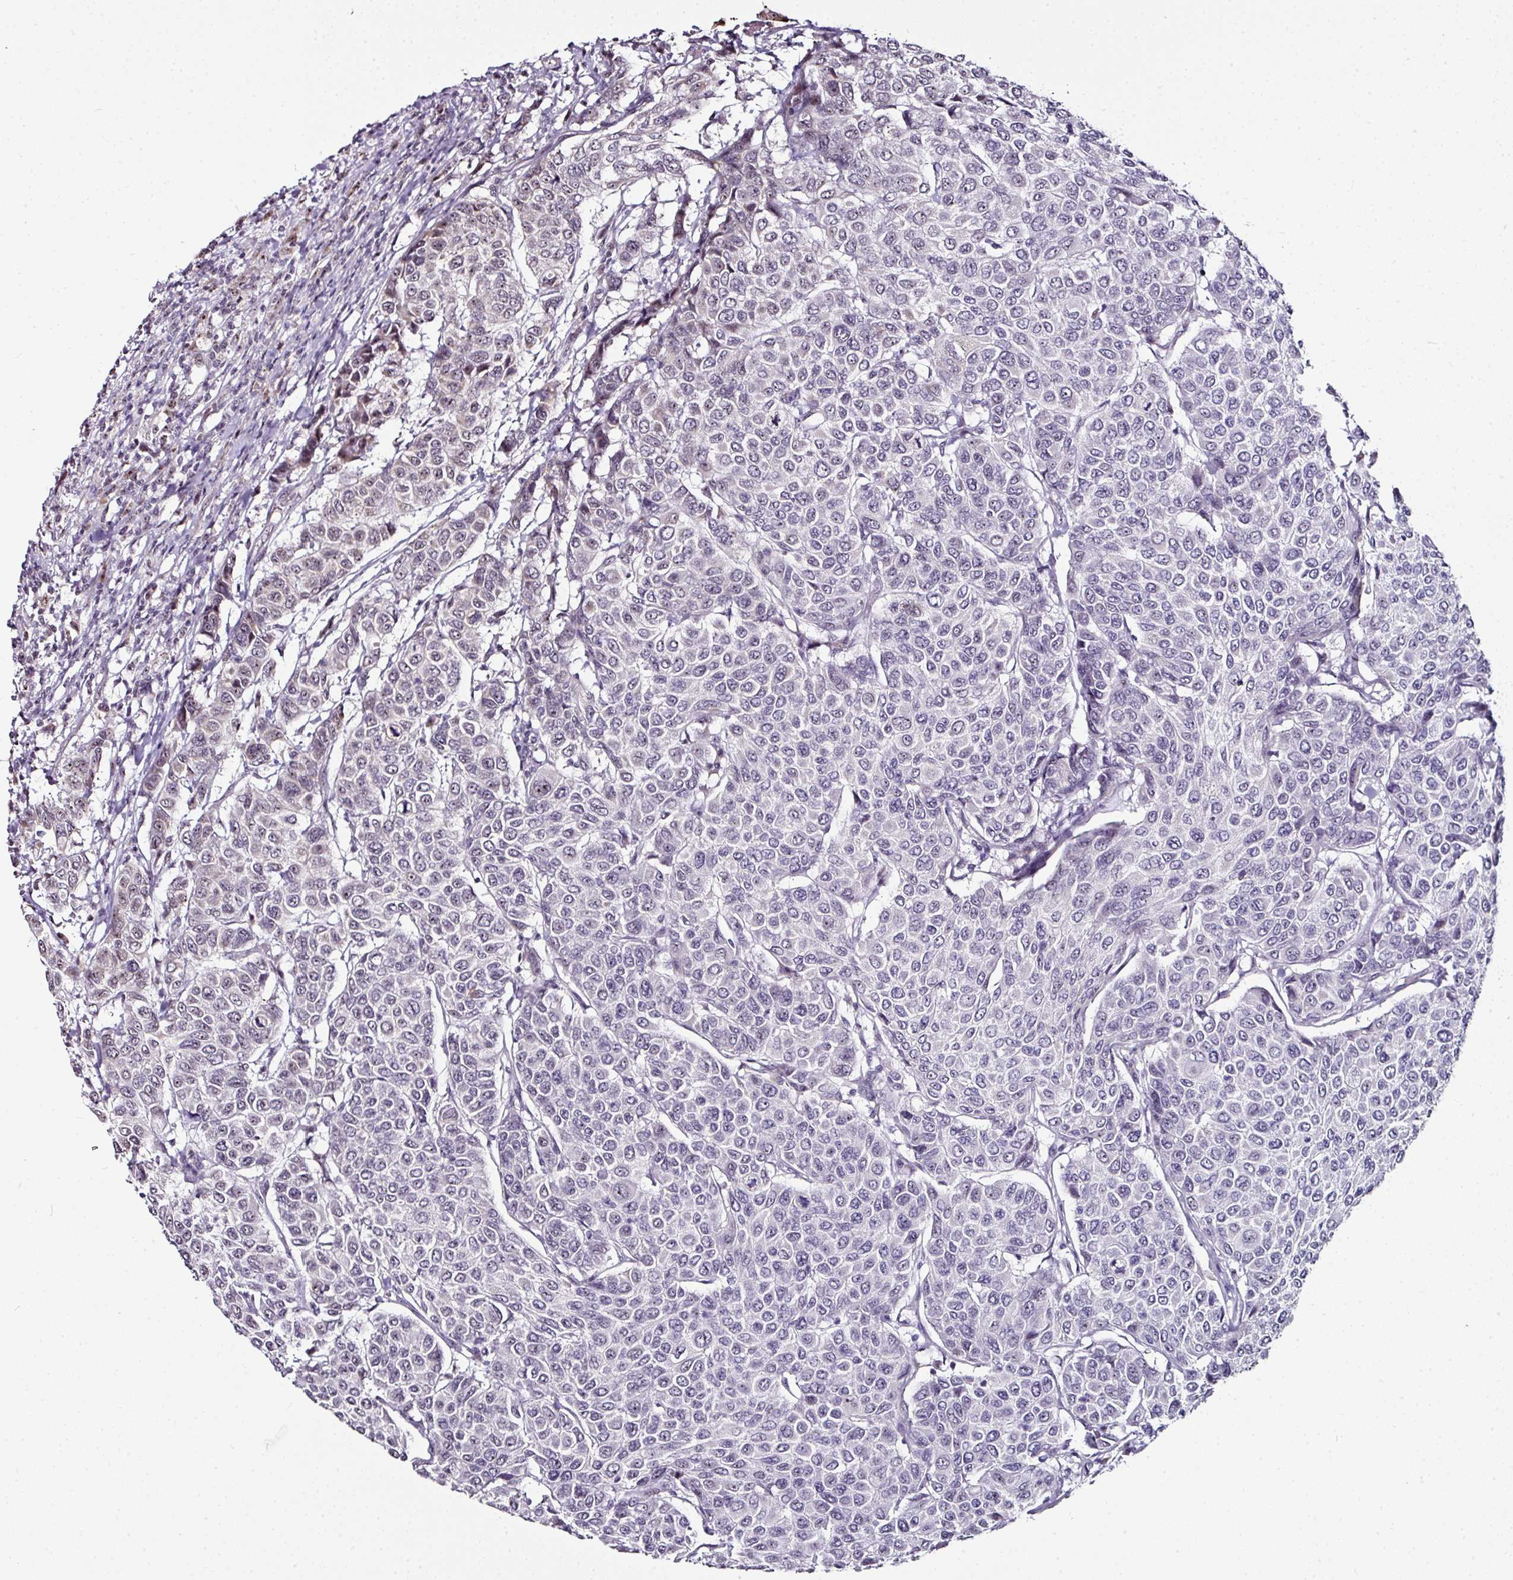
{"staining": {"intensity": "weak", "quantity": "<25%", "location": "nuclear"}, "tissue": "breast cancer", "cell_type": "Tumor cells", "image_type": "cancer", "snomed": [{"axis": "morphology", "description": "Duct carcinoma"}, {"axis": "topography", "description": "Breast"}], "caption": "High magnification brightfield microscopy of breast cancer stained with DAB (3,3'-diaminobenzidine) (brown) and counterstained with hematoxylin (blue): tumor cells show no significant staining. (Brightfield microscopy of DAB (3,3'-diaminobenzidine) immunohistochemistry (IHC) at high magnification).", "gene": "NACC2", "patient": {"sex": "female", "age": 55}}